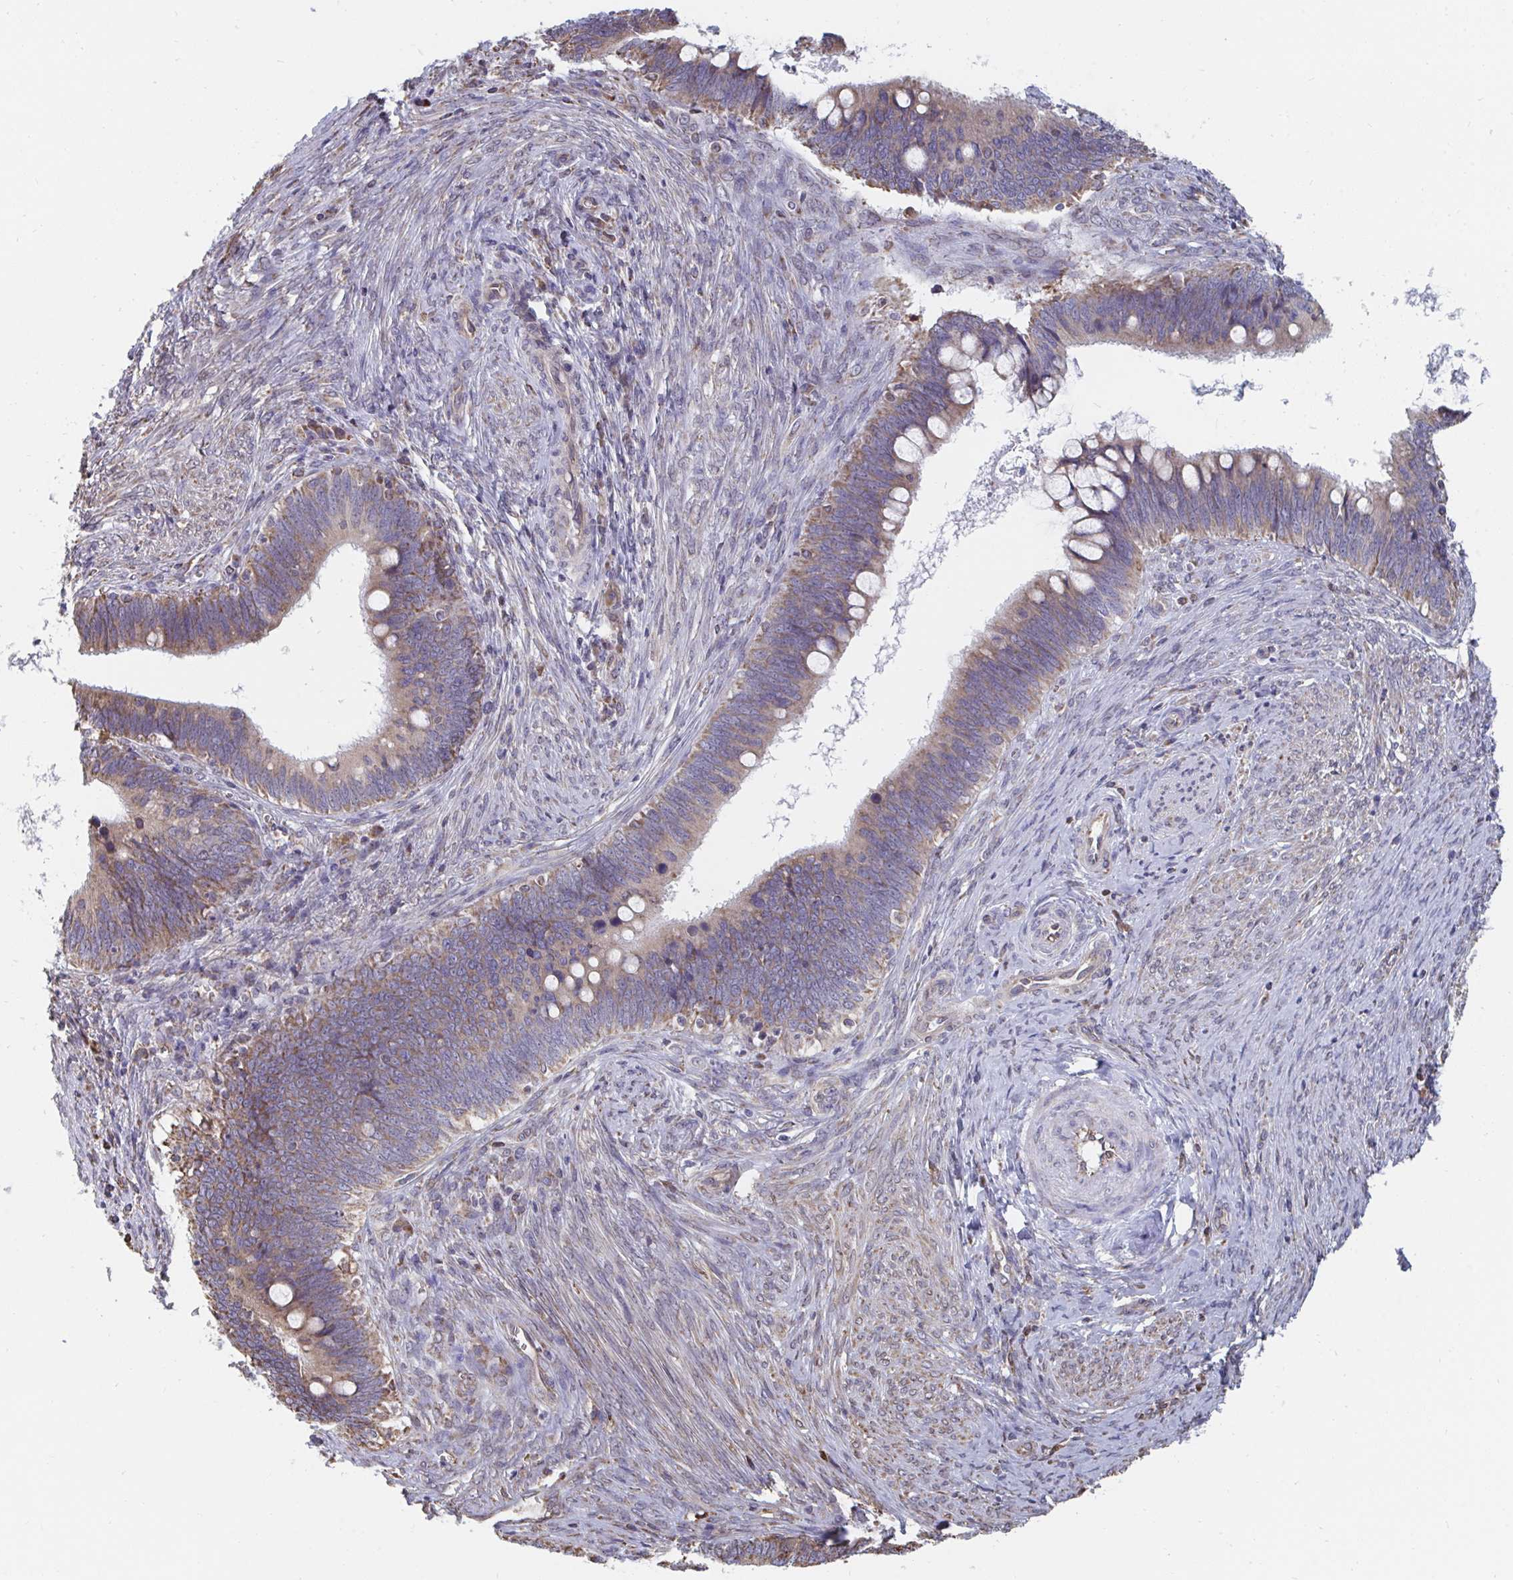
{"staining": {"intensity": "weak", "quantity": ">75%", "location": "cytoplasmic/membranous"}, "tissue": "cervical cancer", "cell_type": "Tumor cells", "image_type": "cancer", "snomed": [{"axis": "morphology", "description": "Adenocarcinoma, NOS"}, {"axis": "topography", "description": "Cervix"}], "caption": "A histopathology image showing weak cytoplasmic/membranous expression in approximately >75% of tumor cells in cervical adenocarcinoma, as visualized by brown immunohistochemical staining.", "gene": "ELAVL1", "patient": {"sex": "female", "age": 42}}